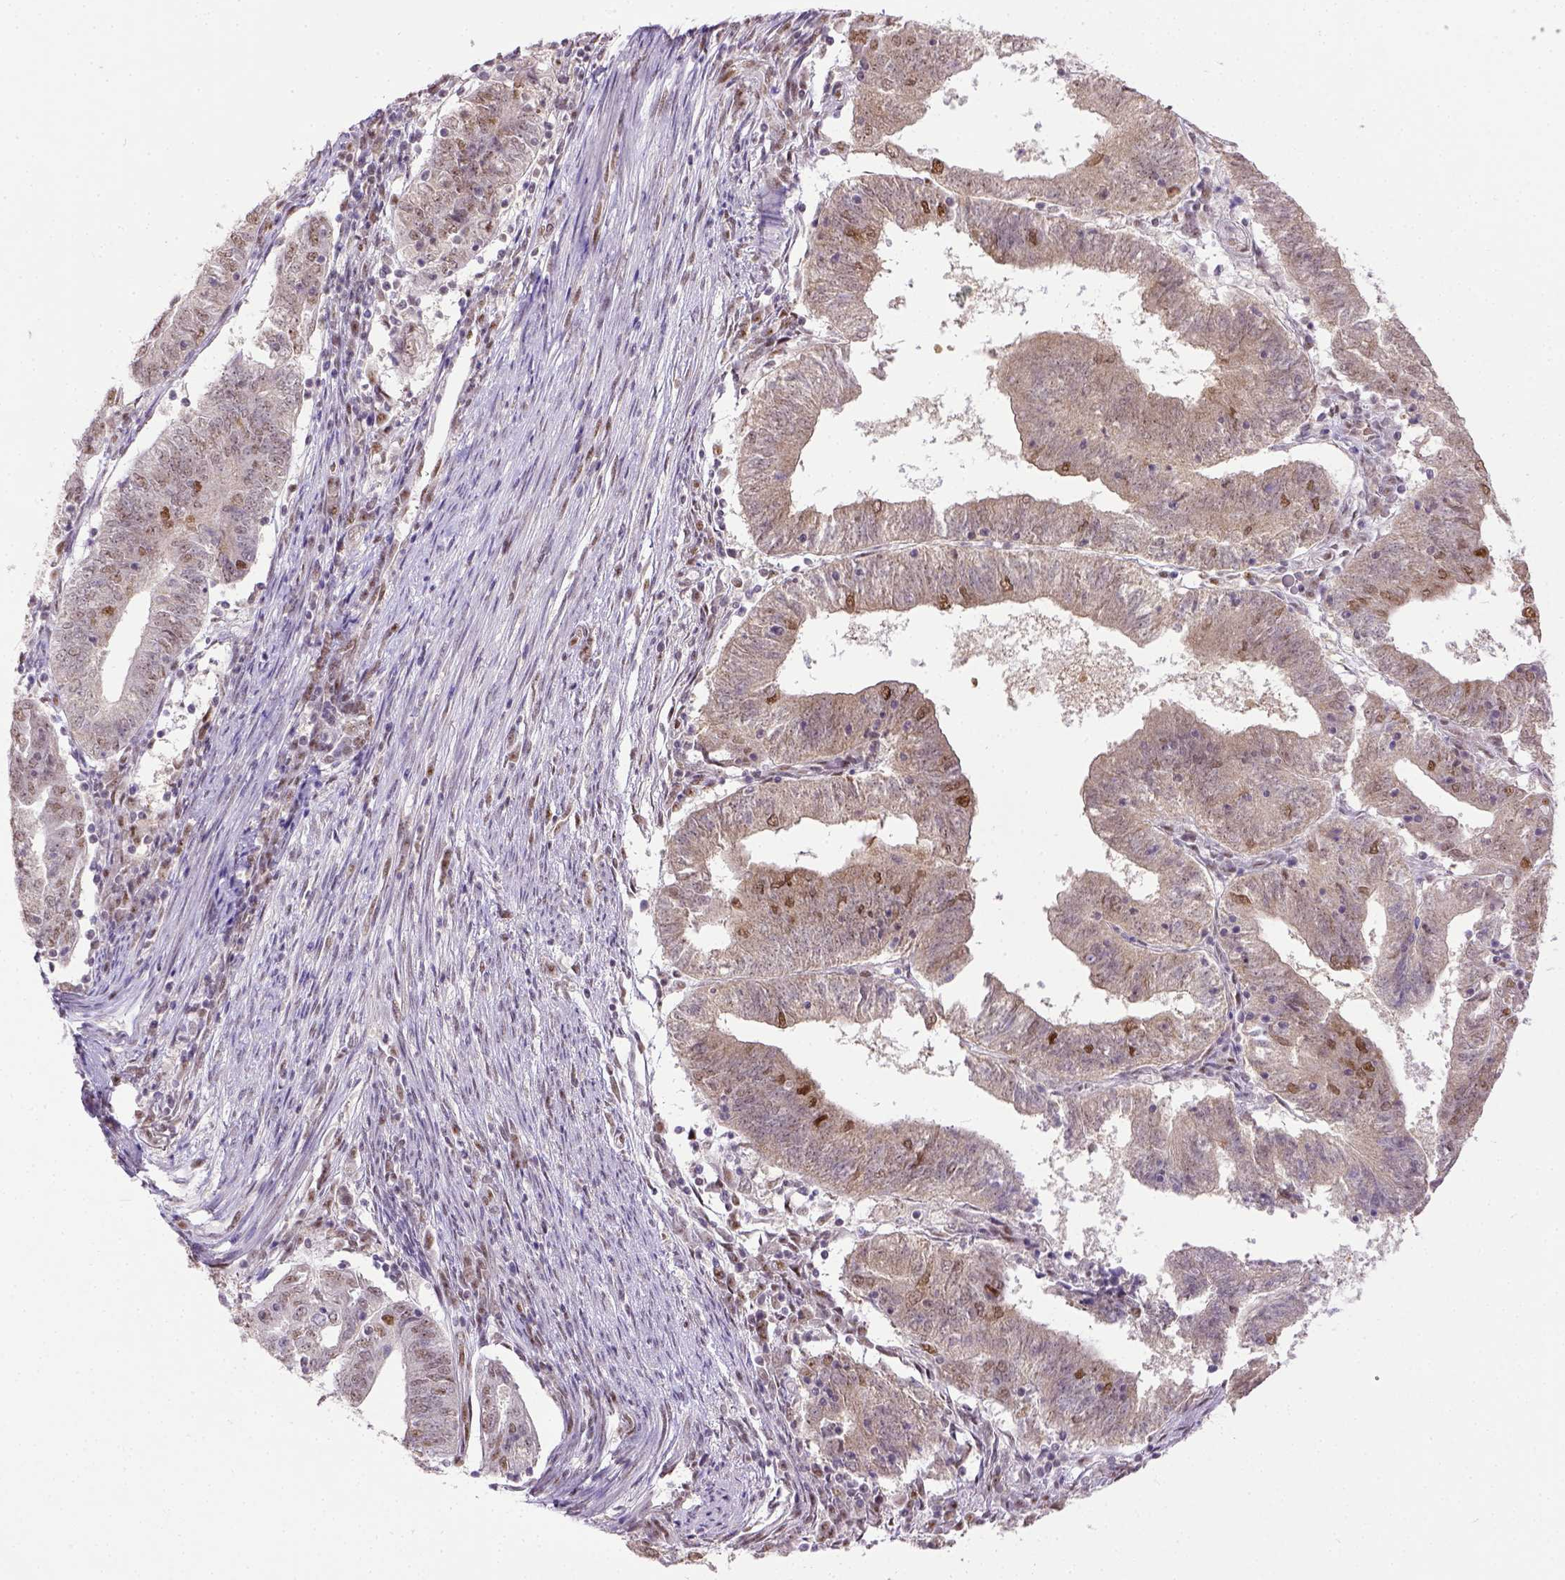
{"staining": {"intensity": "weak", "quantity": "25%-75%", "location": "nuclear"}, "tissue": "endometrial cancer", "cell_type": "Tumor cells", "image_type": "cancer", "snomed": [{"axis": "morphology", "description": "Adenocarcinoma, NOS"}, {"axis": "topography", "description": "Endometrium"}], "caption": "IHC histopathology image of neoplastic tissue: human endometrial cancer stained using IHC exhibits low levels of weak protein expression localized specifically in the nuclear of tumor cells, appearing as a nuclear brown color.", "gene": "ERCC1", "patient": {"sex": "female", "age": 82}}